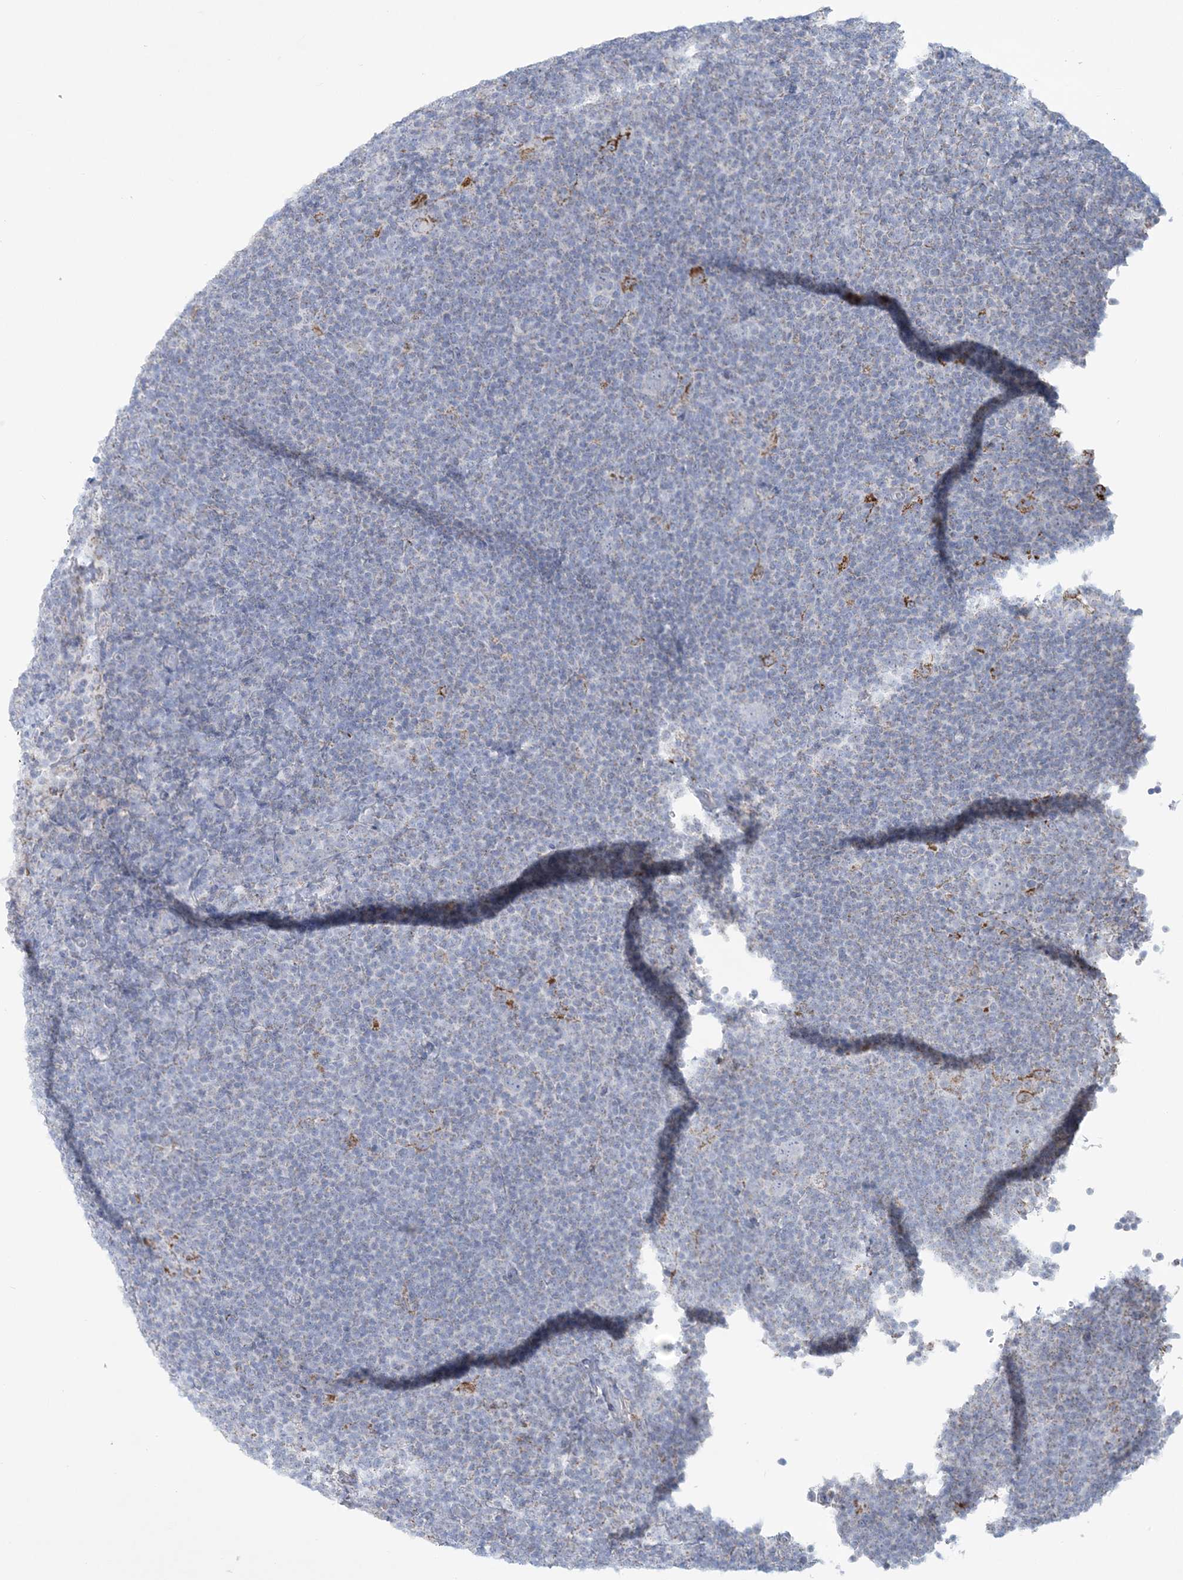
{"staining": {"intensity": "moderate", "quantity": ">75%", "location": "cytoplasmic/membranous"}, "tissue": "lymphoma", "cell_type": "Tumor cells", "image_type": "cancer", "snomed": [{"axis": "morphology", "description": "Hodgkin's disease, NOS"}, {"axis": "topography", "description": "Lymph node"}], "caption": "High-magnification brightfield microscopy of Hodgkin's disease stained with DAB (brown) and counterstained with hematoxylin (blue). tumor cells exhibit moderate cytoplasmic/membranous positivity is present in about>75% of cells.", "gene": "TBC1D7", "patient": {"sex": "female", "age": 57}}